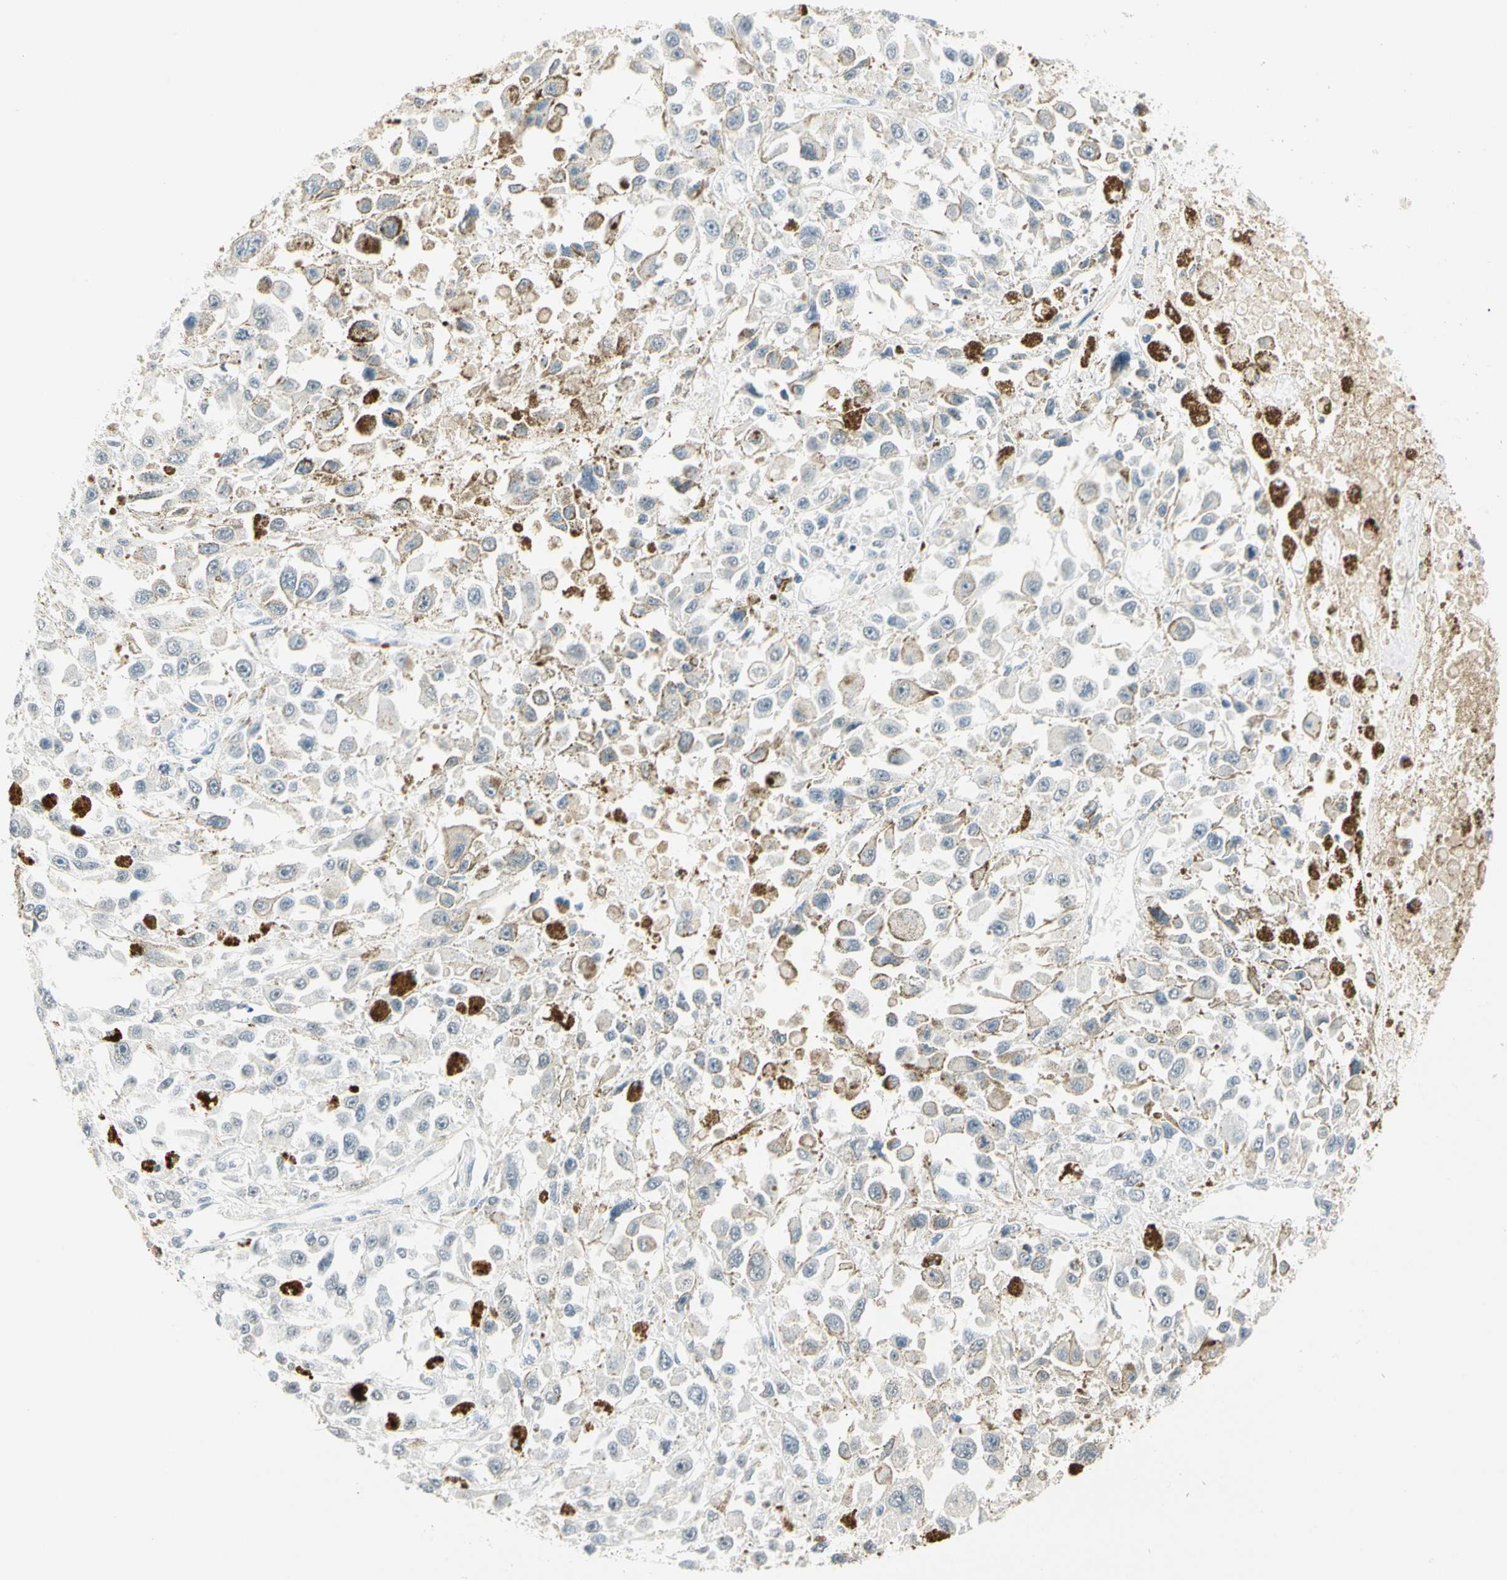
{"staining": {"intensity": "weak", "quantity": "<25%", "location": "nuclear"}, "tissue": "melanoma", "cell_type": "Tumor cells", "image_type": "cancer", "snomed": [{"axis": "morphology", "description": "Malignant melanoma, Metastatic site"}, {"axis": "topography", "description": "Lymph node"}], "caption": "Immunohistochemistry (IHC) photomicrograph of neoplastic tissue: malignant melanoma (metastatic site) stained with DAB (3,3'-diaminobenzidine) demonstrates no significant protein staining in tumor cells.", "gene": "SMAD3", "patient": {"sex": "male", "age": 59}}